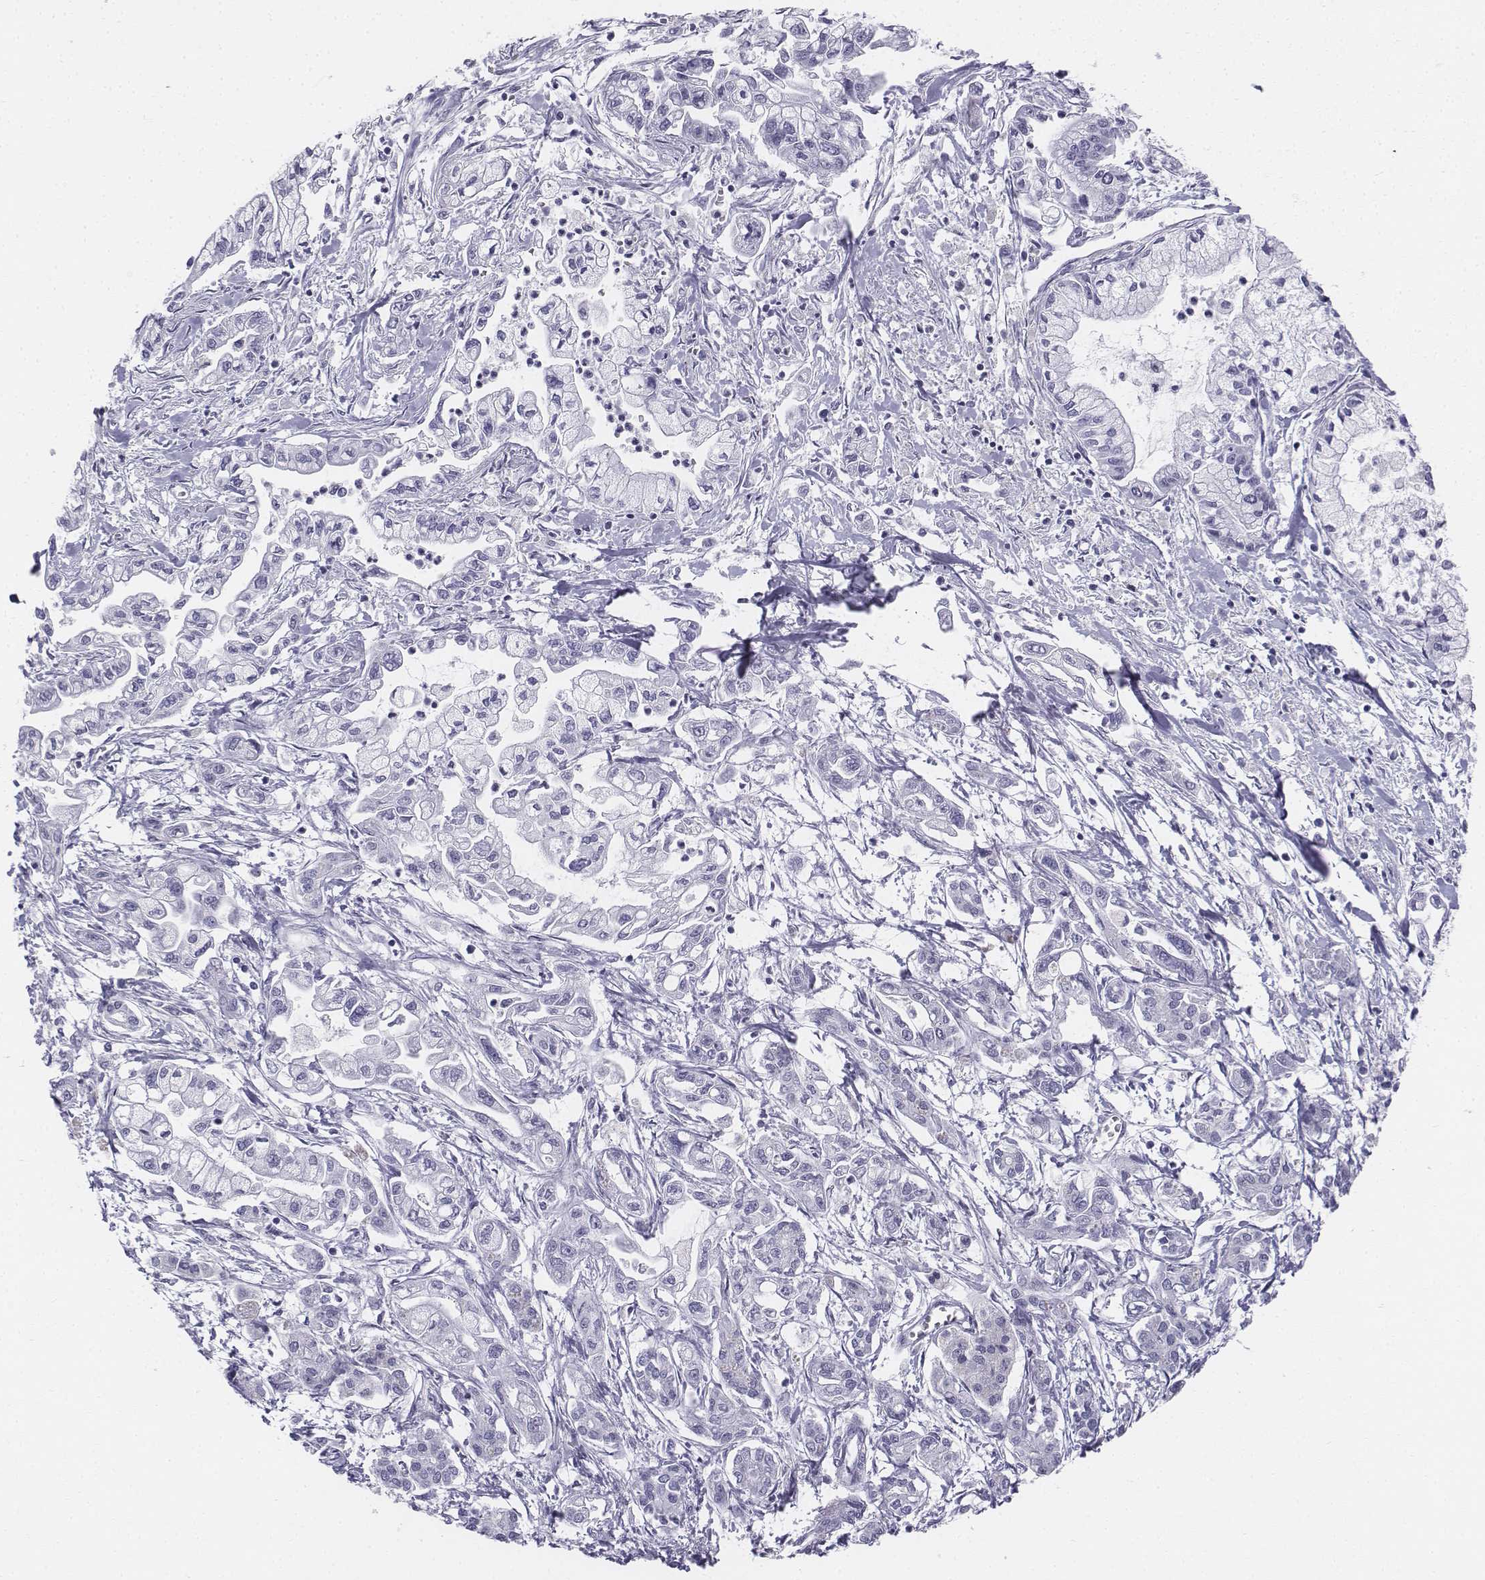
{"staining": {"intensity": "negative", "quantity": "none", "location": "none"}, "tissue": "pancreatic cancer", "cell_type": "Tumor cells", "image_type": "cancer", "snomed": [{"axis": "morphology", "description": "Adenocarcinoma, NOS"}, {"axis": "topography", "description": "Pancreas"}], "caption": "DAB (3,3'-diaminobenzidine) immunohistochemical staining of adenocarcinoma (pancreatic) demonstrates no significant staining in tumor cells. Nuclei are stained in blue.", "gene": "TH", "patient": {"sex": "male", "age": 54}}